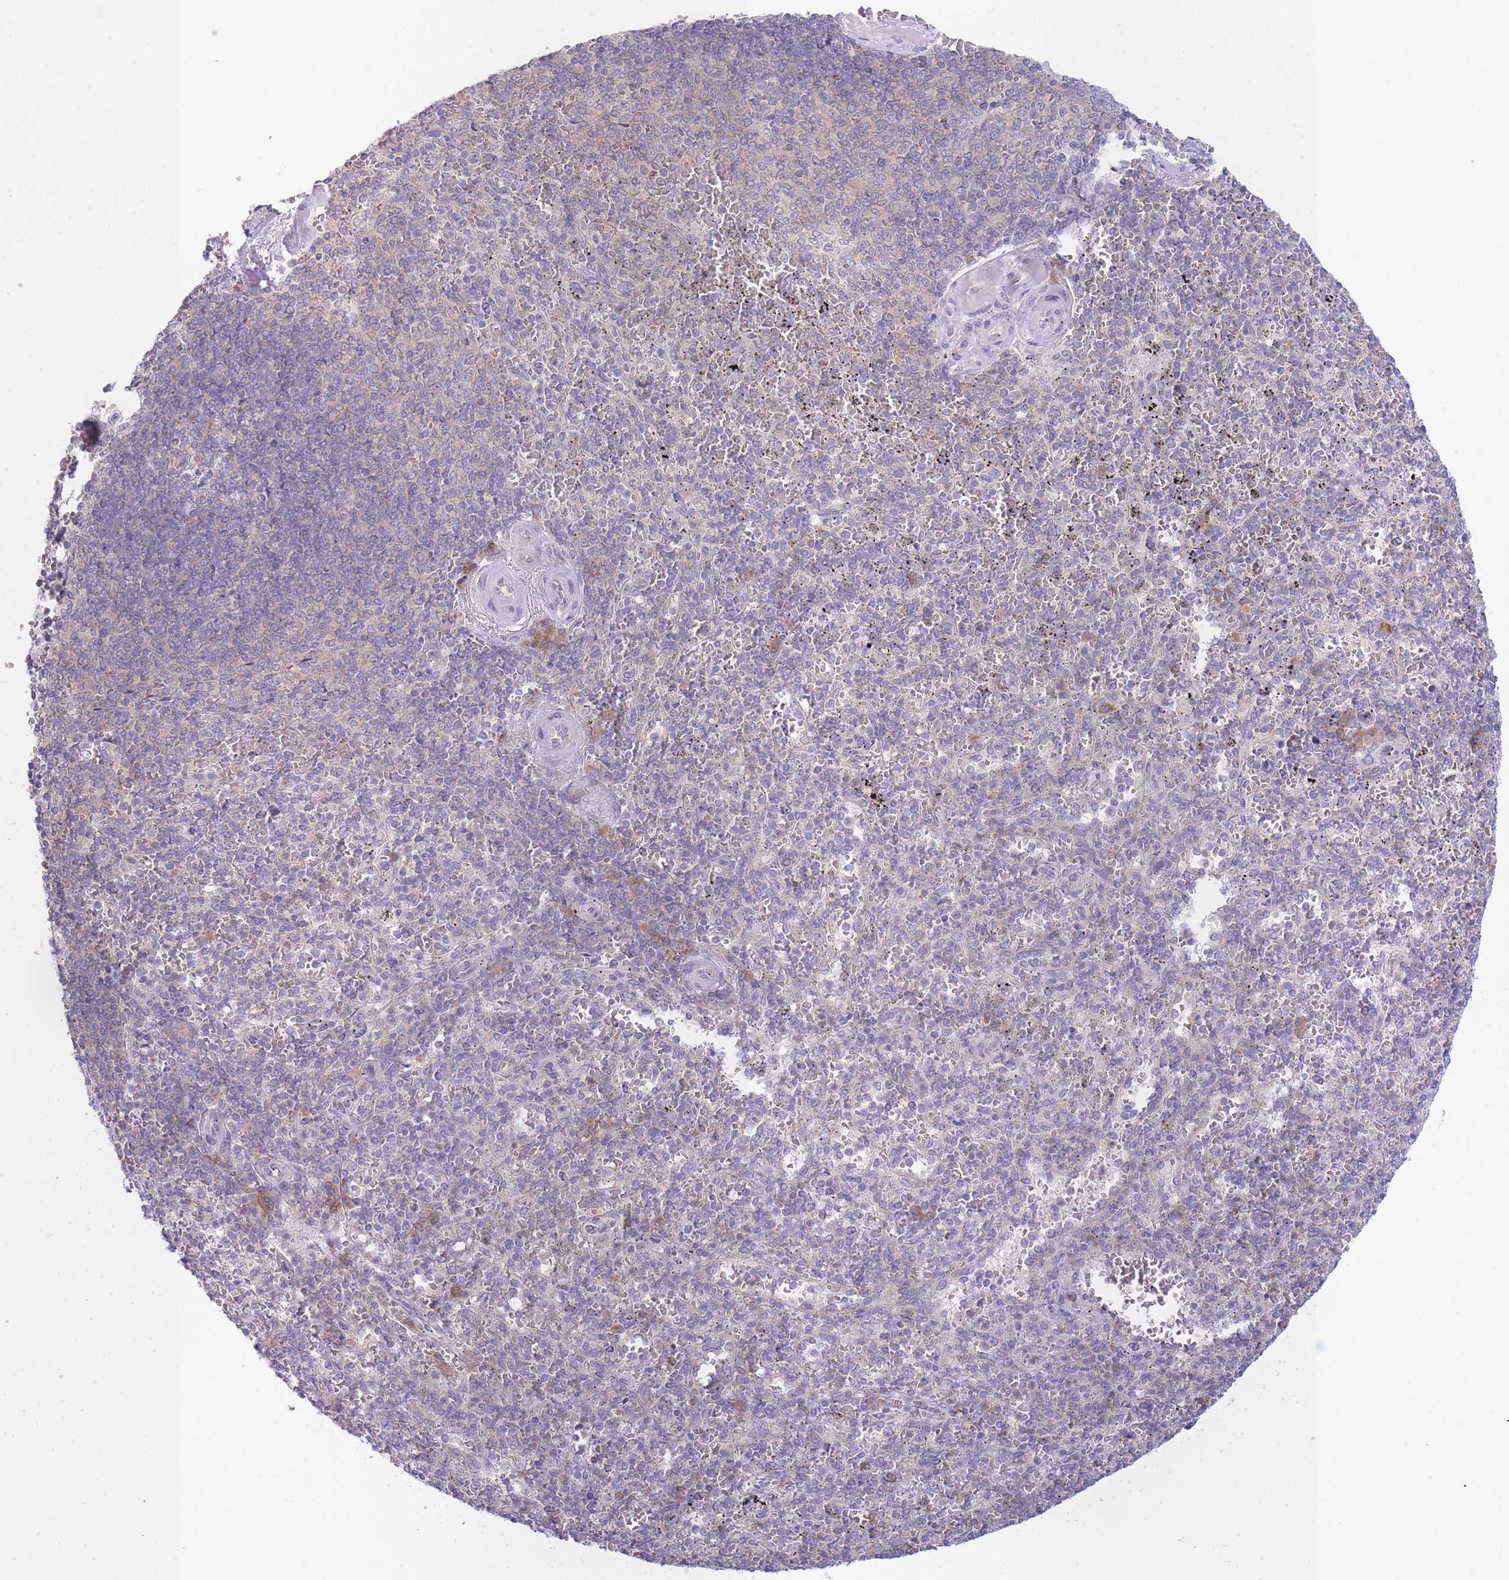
{"staining": {"intensity": "moderate", "quantity": "25%-75%", "location": "cytoplasmic/membranous"}, "tissue": "spleen", "cell_type": "Cells in red pulp", "image_type": "normal", "snomed": [{"axis": "morphology", "description": "Normal tissue, NOS"}, {"axis": "topography", "description": "Spleen"}], "caption": "This image demonstrates immunohistochemistry staining of normal human spleen, with medium moderate cytoplasmic/membranous positivity in about 25%-75% of cells in red pulp.", "gene": "OR5L1", "patient": {"sex": "male", "age": 82}}